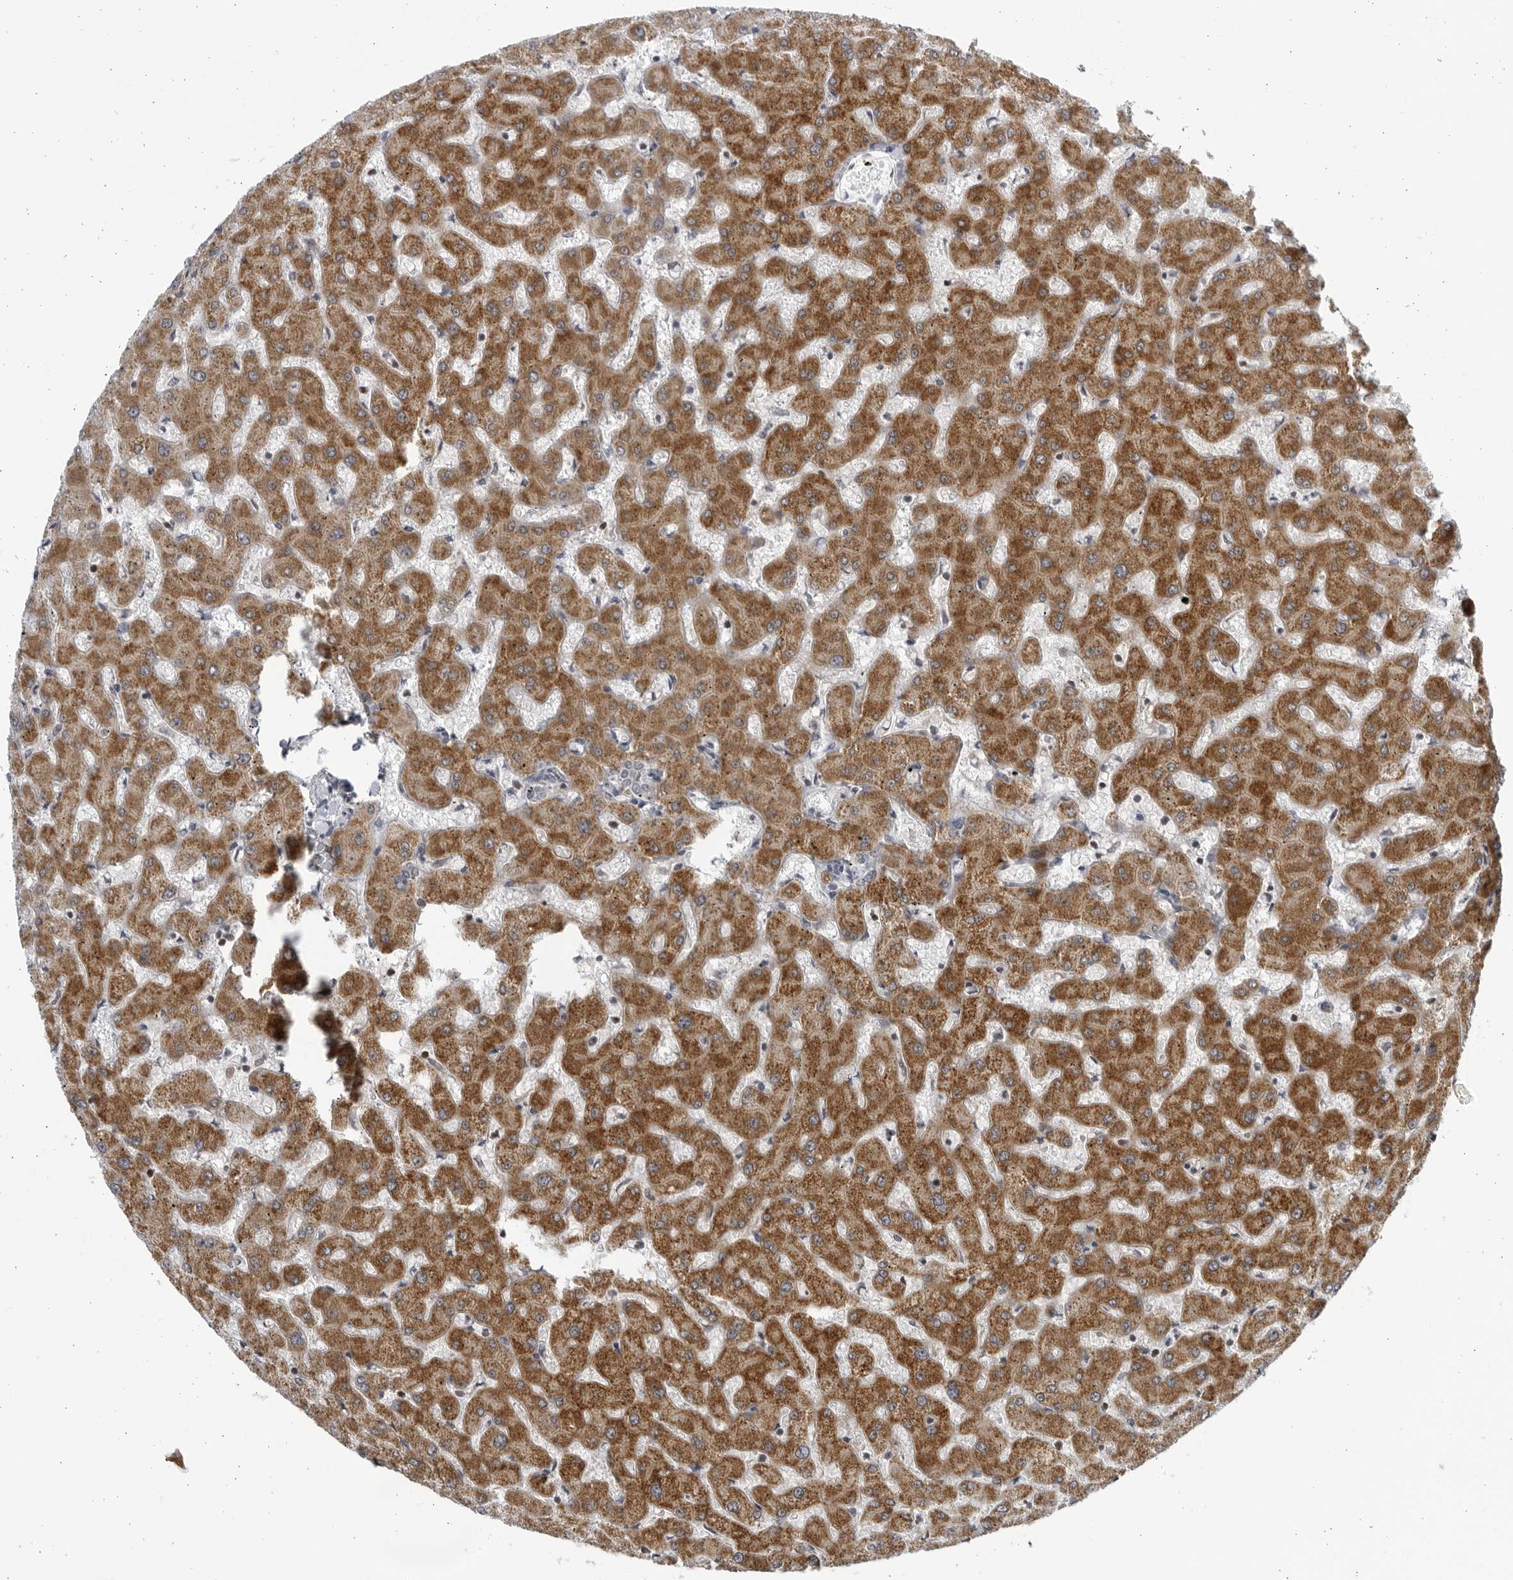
{"staining": {"intensity": "negative", "quantity": "none", "location": "none"}, "tissue": "liver", "cell_type": "Cholangiocytes", "image_type": "normal", "snomed": [{"axis": "morphology", "description": "Normal tissue, NOS"}, {"axis": "topography", "description": "Liver"}], "caption": "Immunohistochemical staining of unremarkable human liver reveals no significant positivity in cholangiocytes. (DAB immunohistochemistry (IHC), high magnification).", "gene": "SLC25A22", "patient": {"sex": "female", "age": 63}}